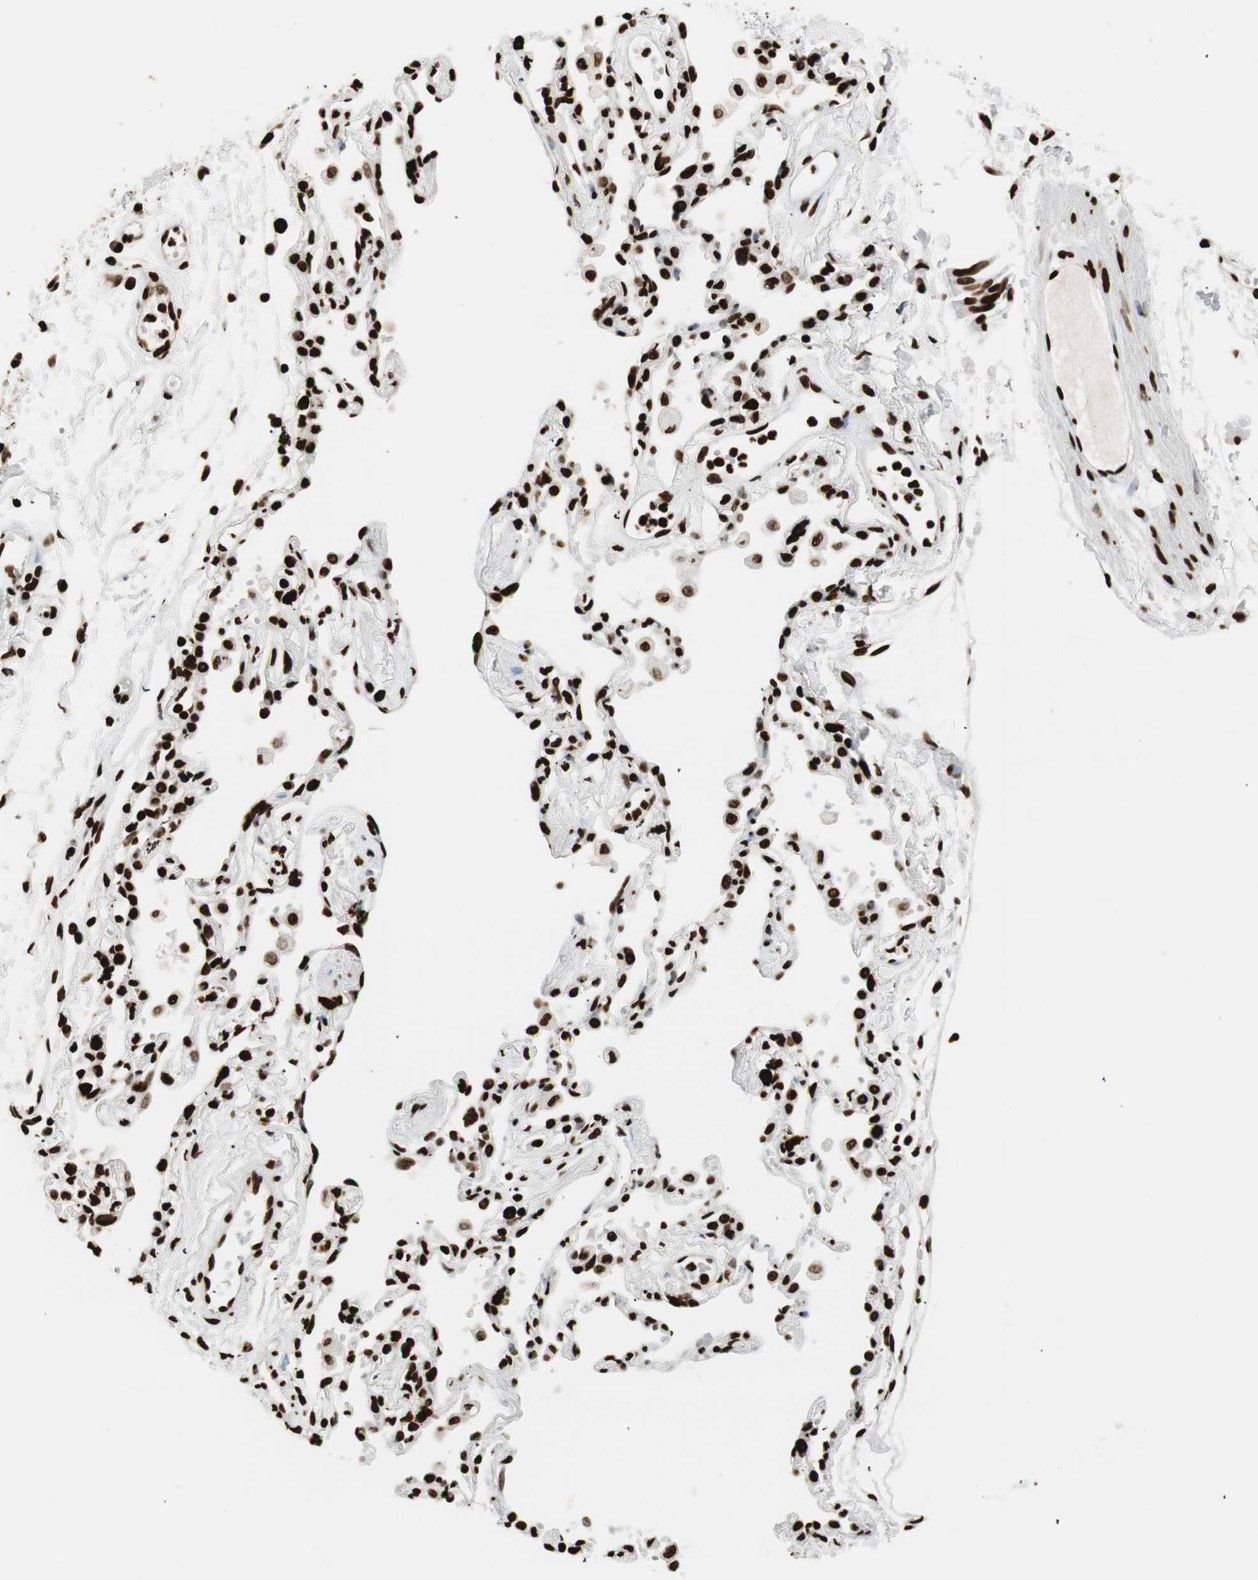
{"staining": {"intensity": "strong", "quantity": ">75%", "location": "nuclear"}, "tissue": "adipose tissue", "cell_type": "Adipocytes", "image_type": "normal", "snomed": [{"axis": "morphology", "description": "Normal tissue, NOS"}, {"axis": "morphology", "description": "Adenocarcinoma, NOS"}, {"axis": "topography", "description": "Cartilage tissue"}, {"axis": "topography", "description": "Bronchus"}, {"axis": "topography", "description": "Lung"}], "caption": "Brown immunohistochemical staining in normal adipose tissue exhibits strong nuclear expression in approximately >75% of adipocytes. The protein of interest is stained brown, and the nuclei are stained in blue (DAB (3,3'-diaminobenzidine) IHC with brightfield microscopy, high magnification).", "gene": "GLI2", "patient": {"sex": "female", "age": 67}}